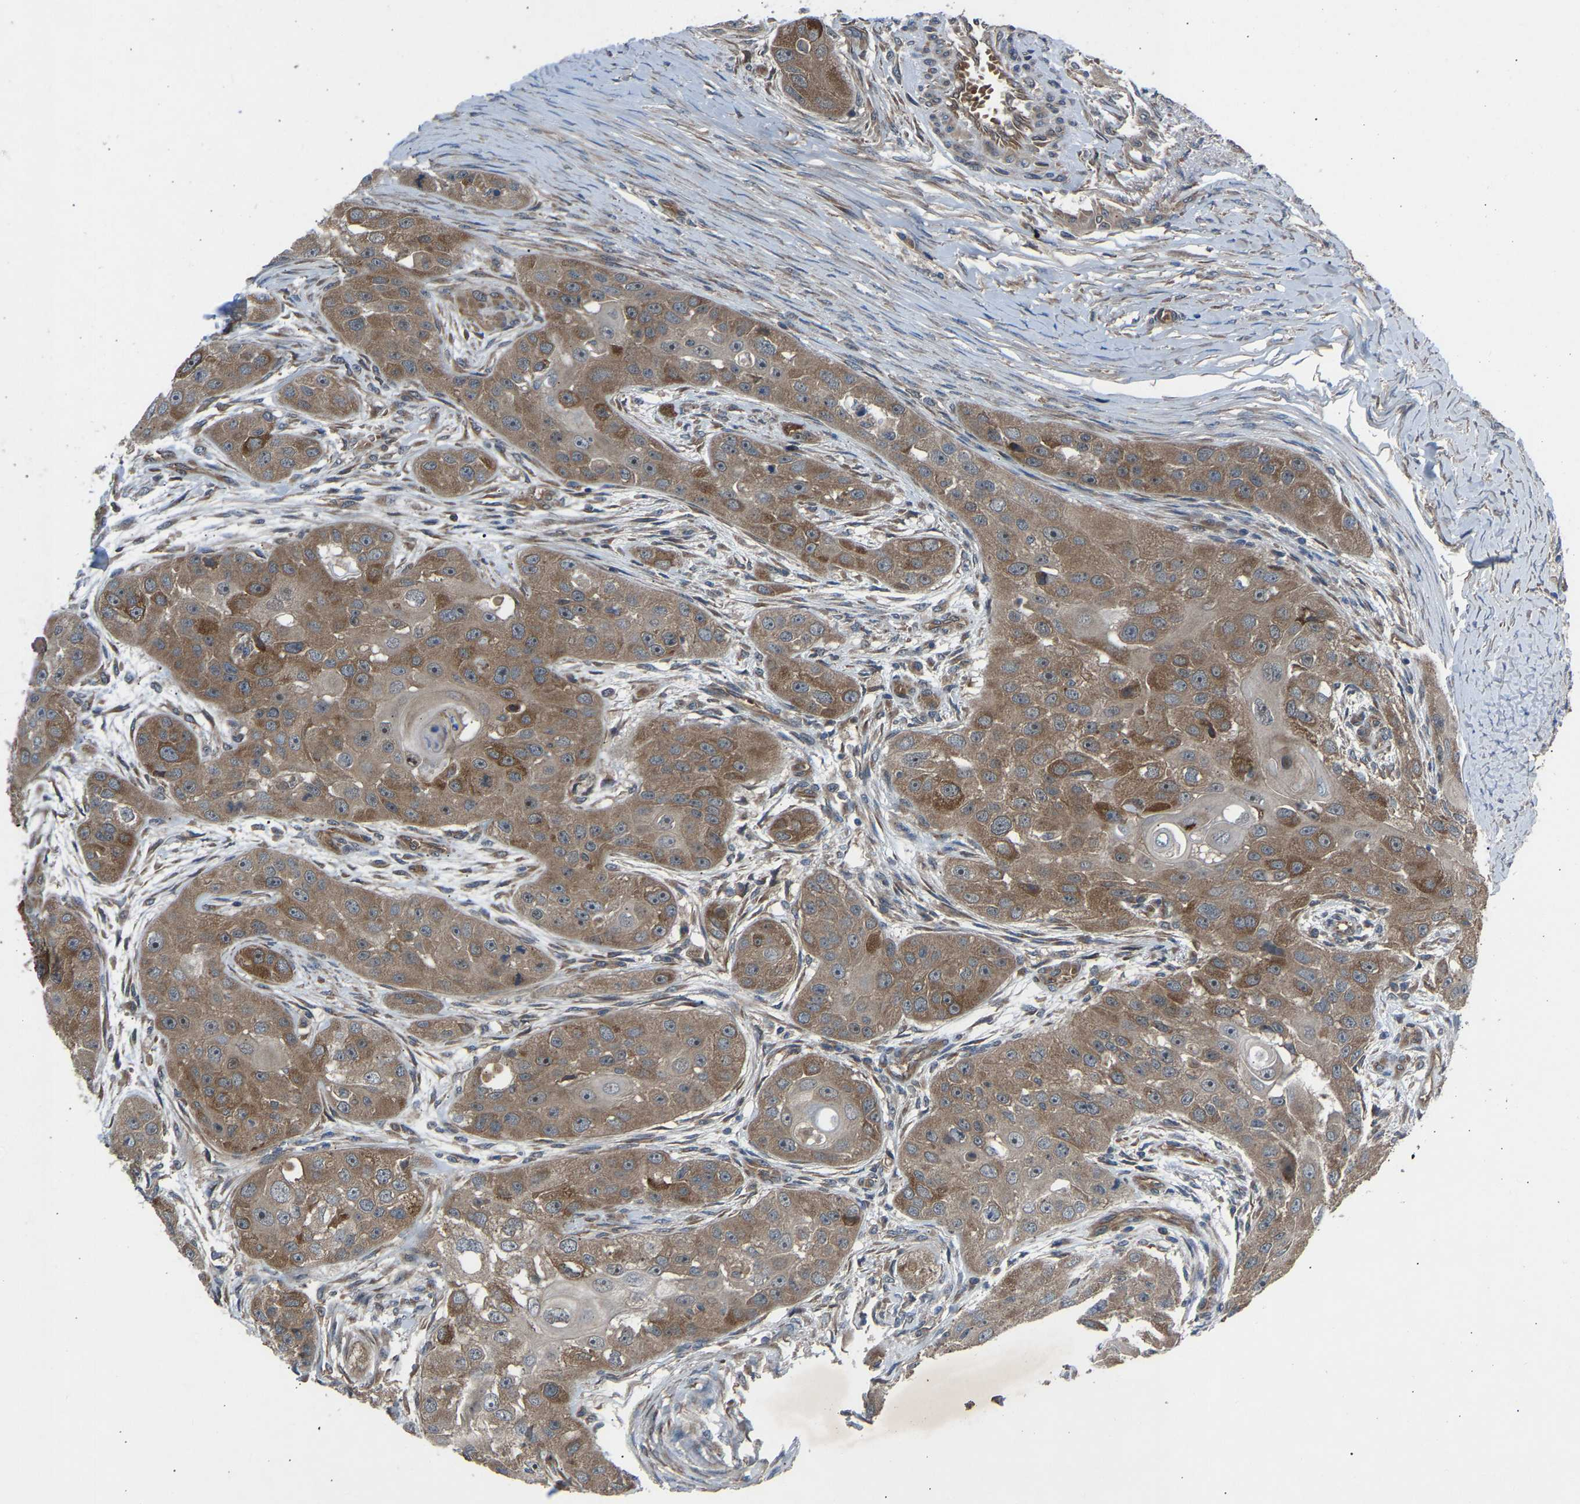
{"staining": {"intensity": "moderate", "quantity": ">75%", "location": "cytoplasmic/membranous"}, "tissue": "head and neck cancer", "cell_type": "Tumor cells", "image_type": "cancer", "snomed": [{"axis": "morphology", "description": "Normal tissue, NOS"}, {"axis": "morphology", "description": "Squamous cell carcinoma, NOS"}, {"axis": "topography", "description": "Skeletal muscle"}, {"axis": "topography", "description": "Head-Neck"}], "caption": "Brown immunohistochemical staining in head and neck squamous cell carcinoma displays moderate cytoplasmic/membranous positivity in approximately >75% of tumor cells.", "gene": "GAS2L1", "patient": {"sex": "male", "age": 51}}